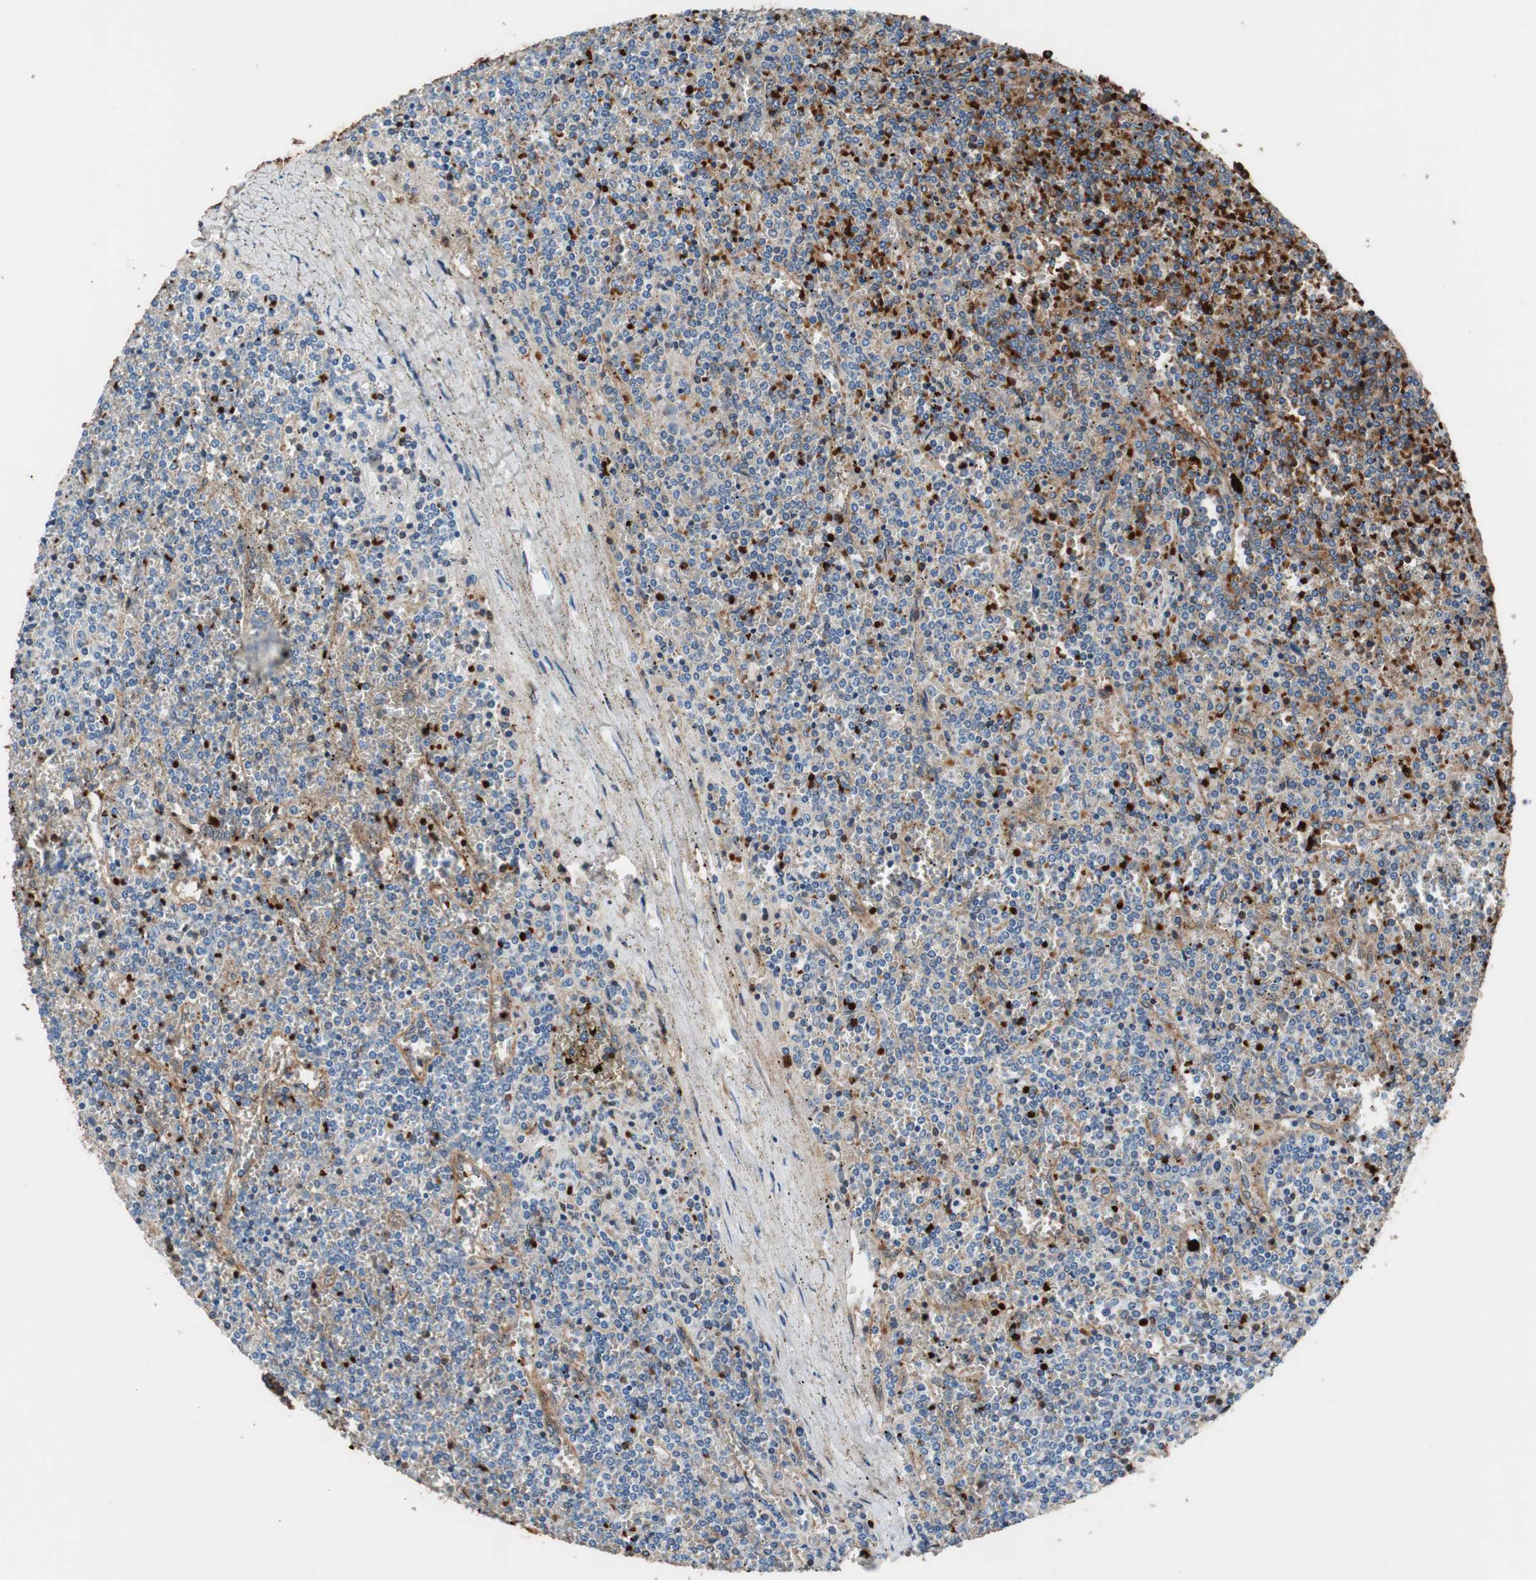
{"staining": {"intensity": "strong", "quantity": "25%-75%", "location": "cytoplasmic/membranous,nuclear"}, "tissue": "lymphoma", "cell_type": "Tumor cells", "image_type": "cancer", "snomed": [{"axis": "morphology", "description": "Malignant lymphoma, non-Hodgkin's type, Low grade"}, {"axis": "topography", "description": "Spleen"}], "caption": "Protein expression analysis of human low-grade malignant lymphoma, non-Hodgkin's type reveals strong cytoplasmic/membranous and nuclear staining in approximately 25%-75% of tumor cells. Using DAB (brown) and hematoxylin (blue) stains, captured at high magnification using brightfield microscopy.", "gene": "PRDX2", "patient": {"sex": "female", "age": 19}}